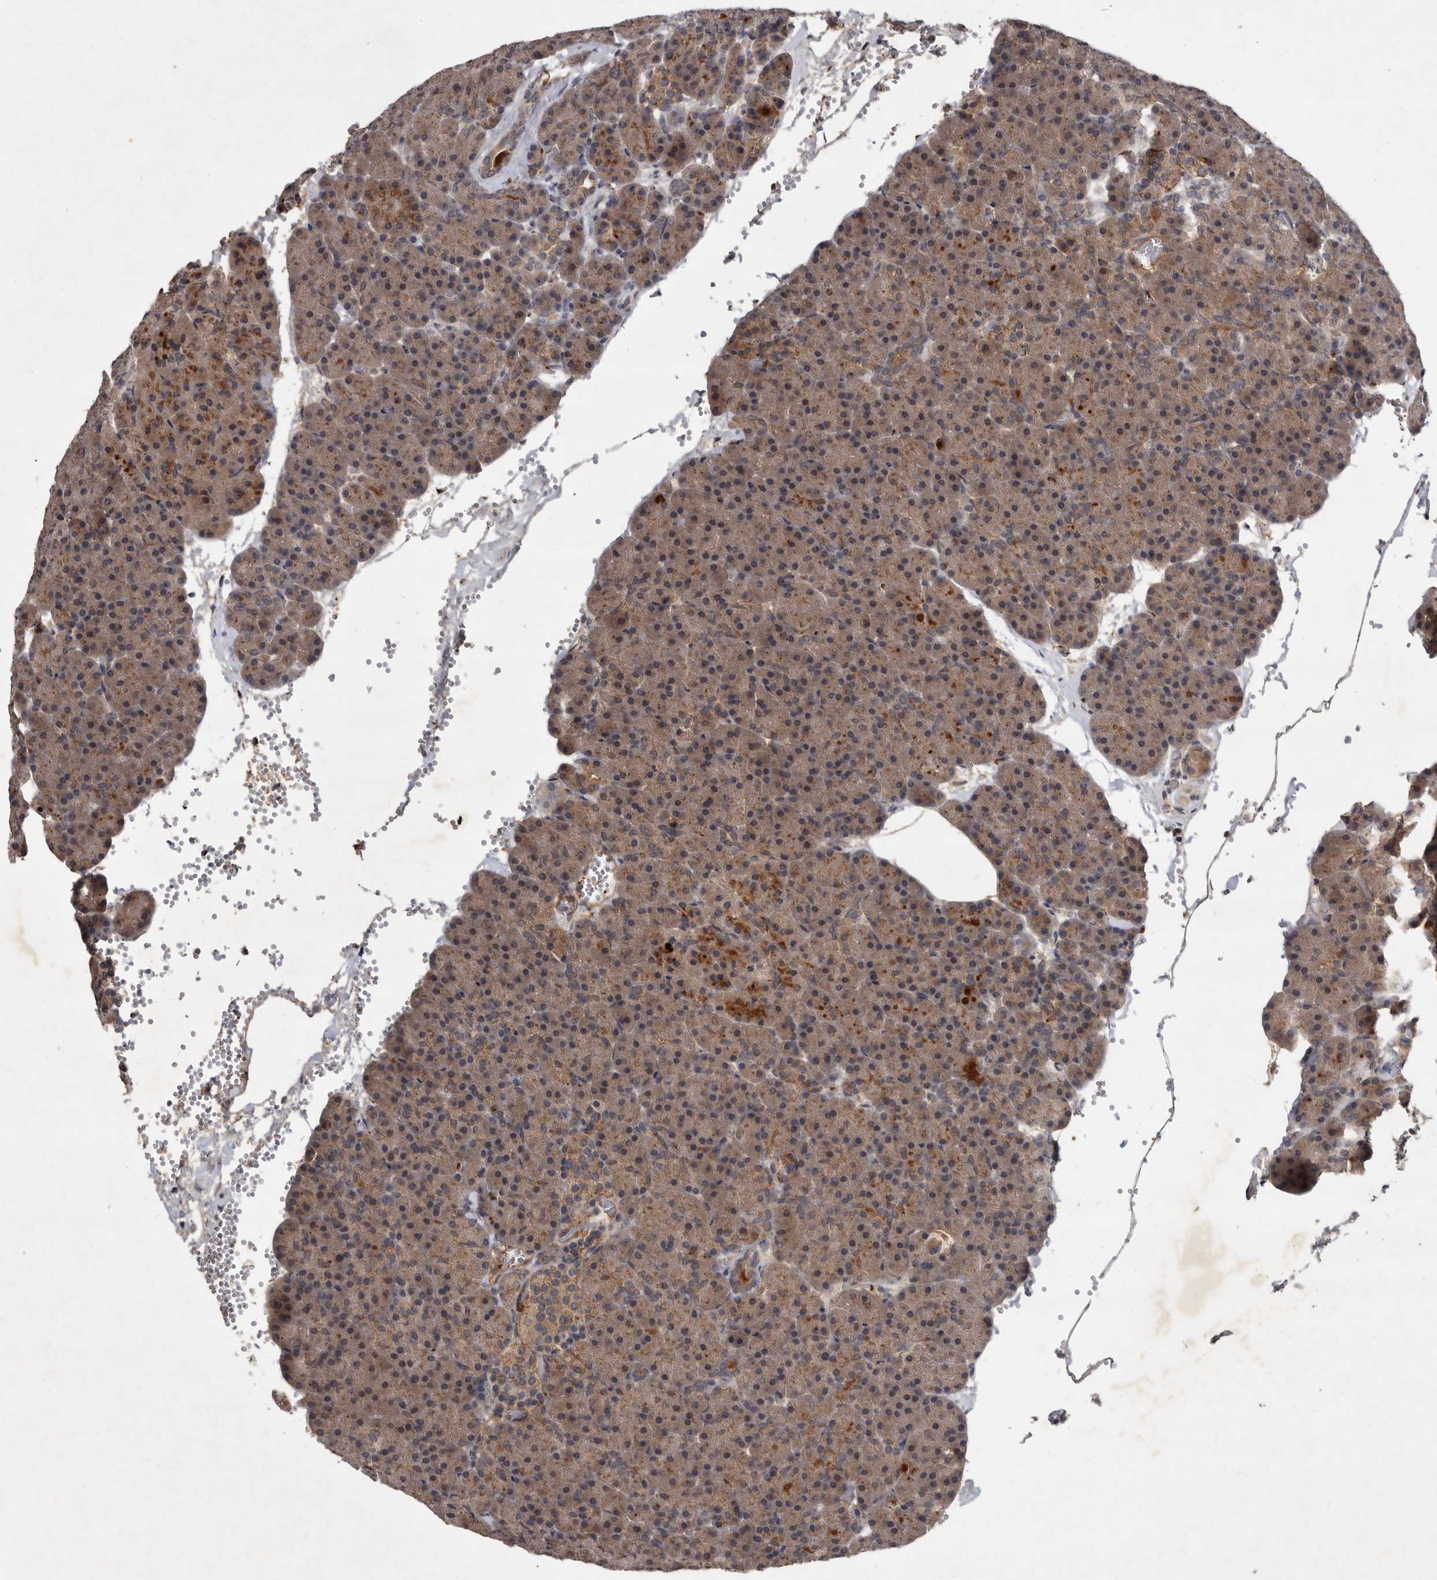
{"staining": {"intensity": "moderate", "quantity": ">75%", "location": "cytoplasmic/membranous"}, "tissue": "pancreas", "cell_type": "Exocrine glandular cells", "image_type": "normal", "snomed": [{"axis": "morphology", "description": "Normal tissue, NOS"}, {"axis": "morphology", "description": "Carcinoid, malignant, NOS"}, {"axis": "topography", "description": "Pancreas"}], "caption": "Immunohistochemistry of normal pancreas displays medium levels of moderate cytoplasmic/membranous staining in about >75% of exocrine glandular cells. Immunohistochemistry (ihc) stains the protein of interest in brown and the nuclei are stained blue.", "gene": "DNAJC28", "patient": {"sex": "female", "age": 35}}